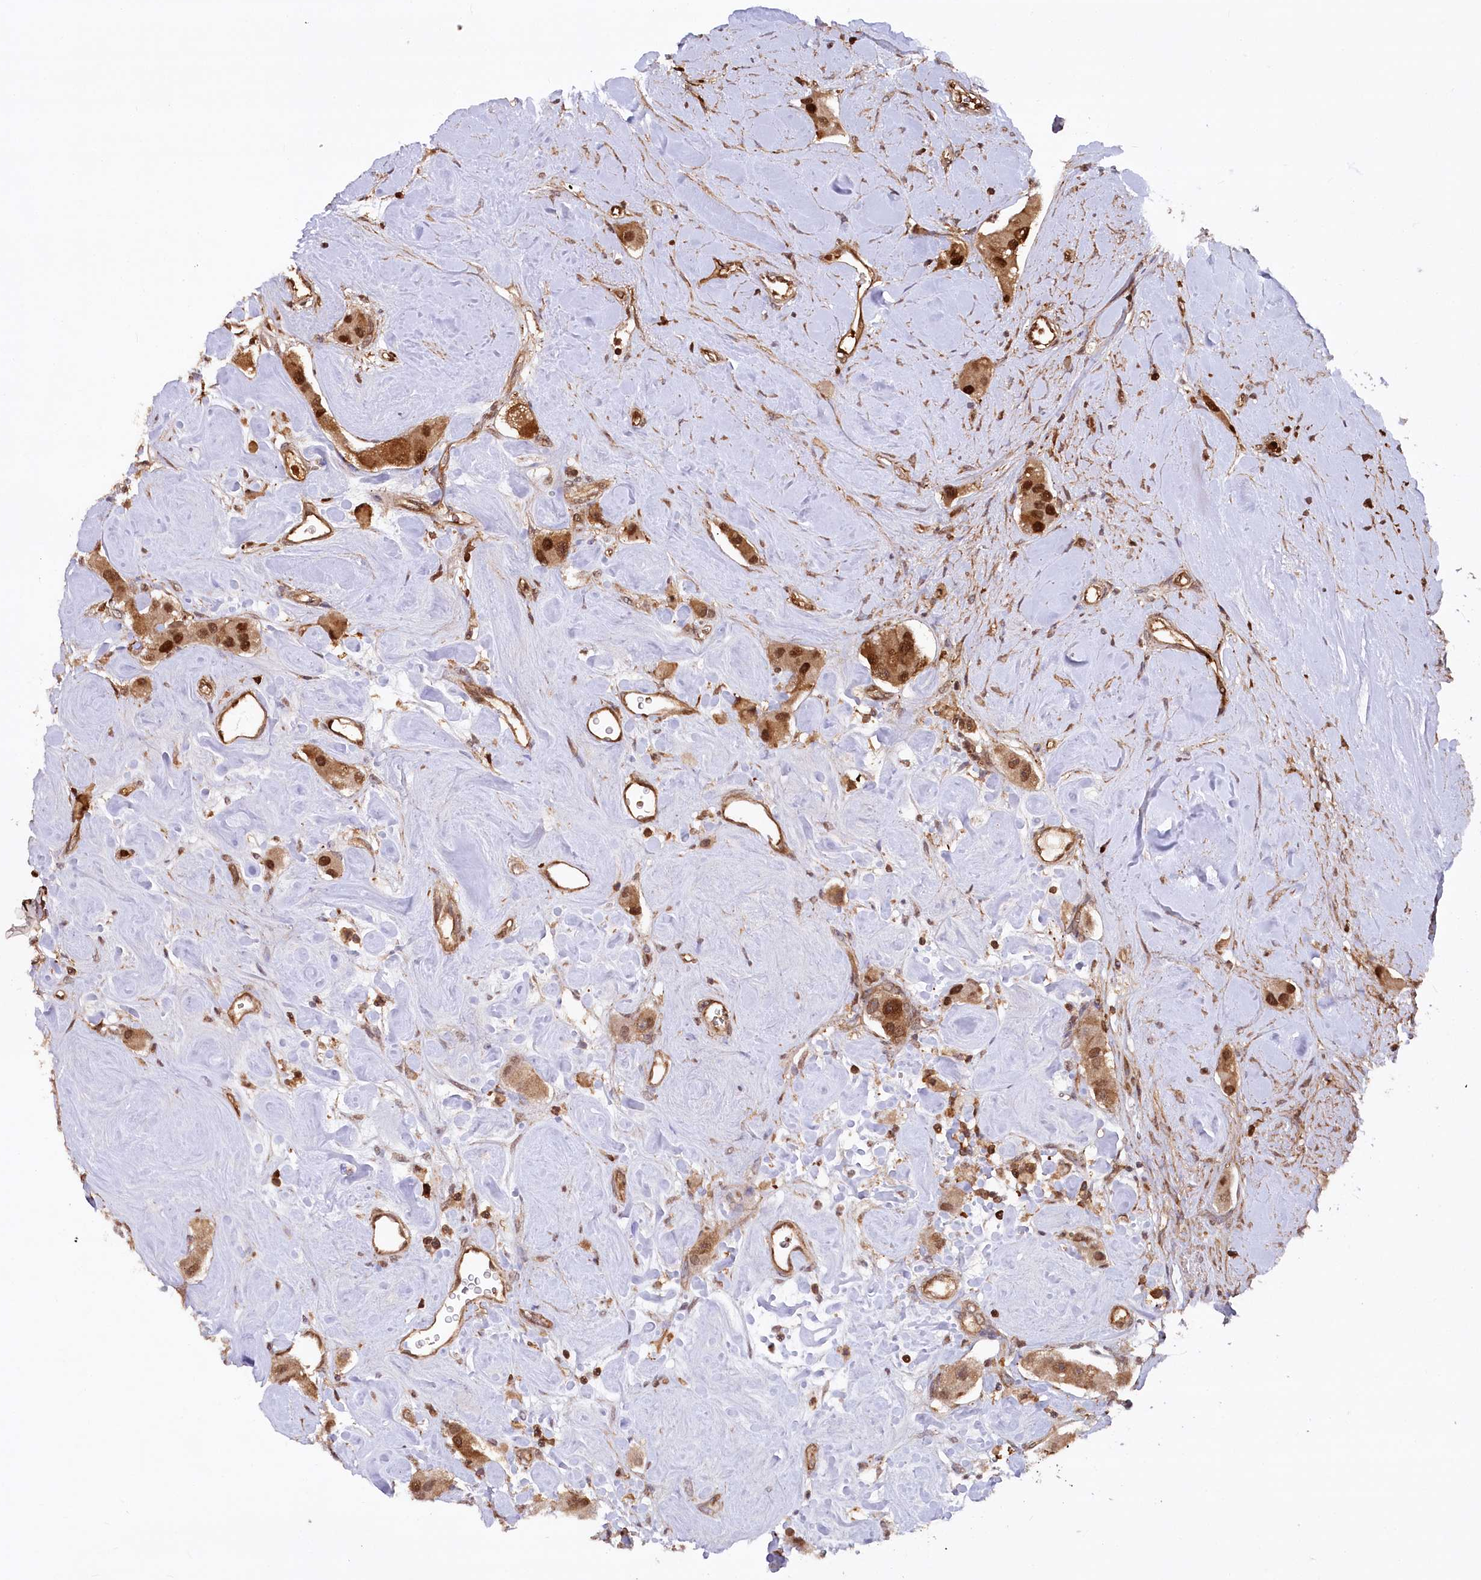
{"staining": {"intensity": "moderate", "quantity": ">75%", "location": "cytoplasmic/membranous,nuclear"}, "tissue": "carcinoid", "cell_type": "Tumor cells", "image_type": "cancer", "snomed": [{"axis": "morphology", "description": "Carcinoid, malignant, NOS"}, {"axis": "topography", "description": "Pancreas"}], "caption": "Protein positivity by IHC exhibits moderate cytoplasmic/membranous and nuclear expression in approximately >75% of tumor cells in carcinoid. Immunohistochemistry (ihc) stains the protein of interest in brown and the nuclei are stained blue.", "gene": "LSG1", "patient": {"sex": "male", "age": 41}}